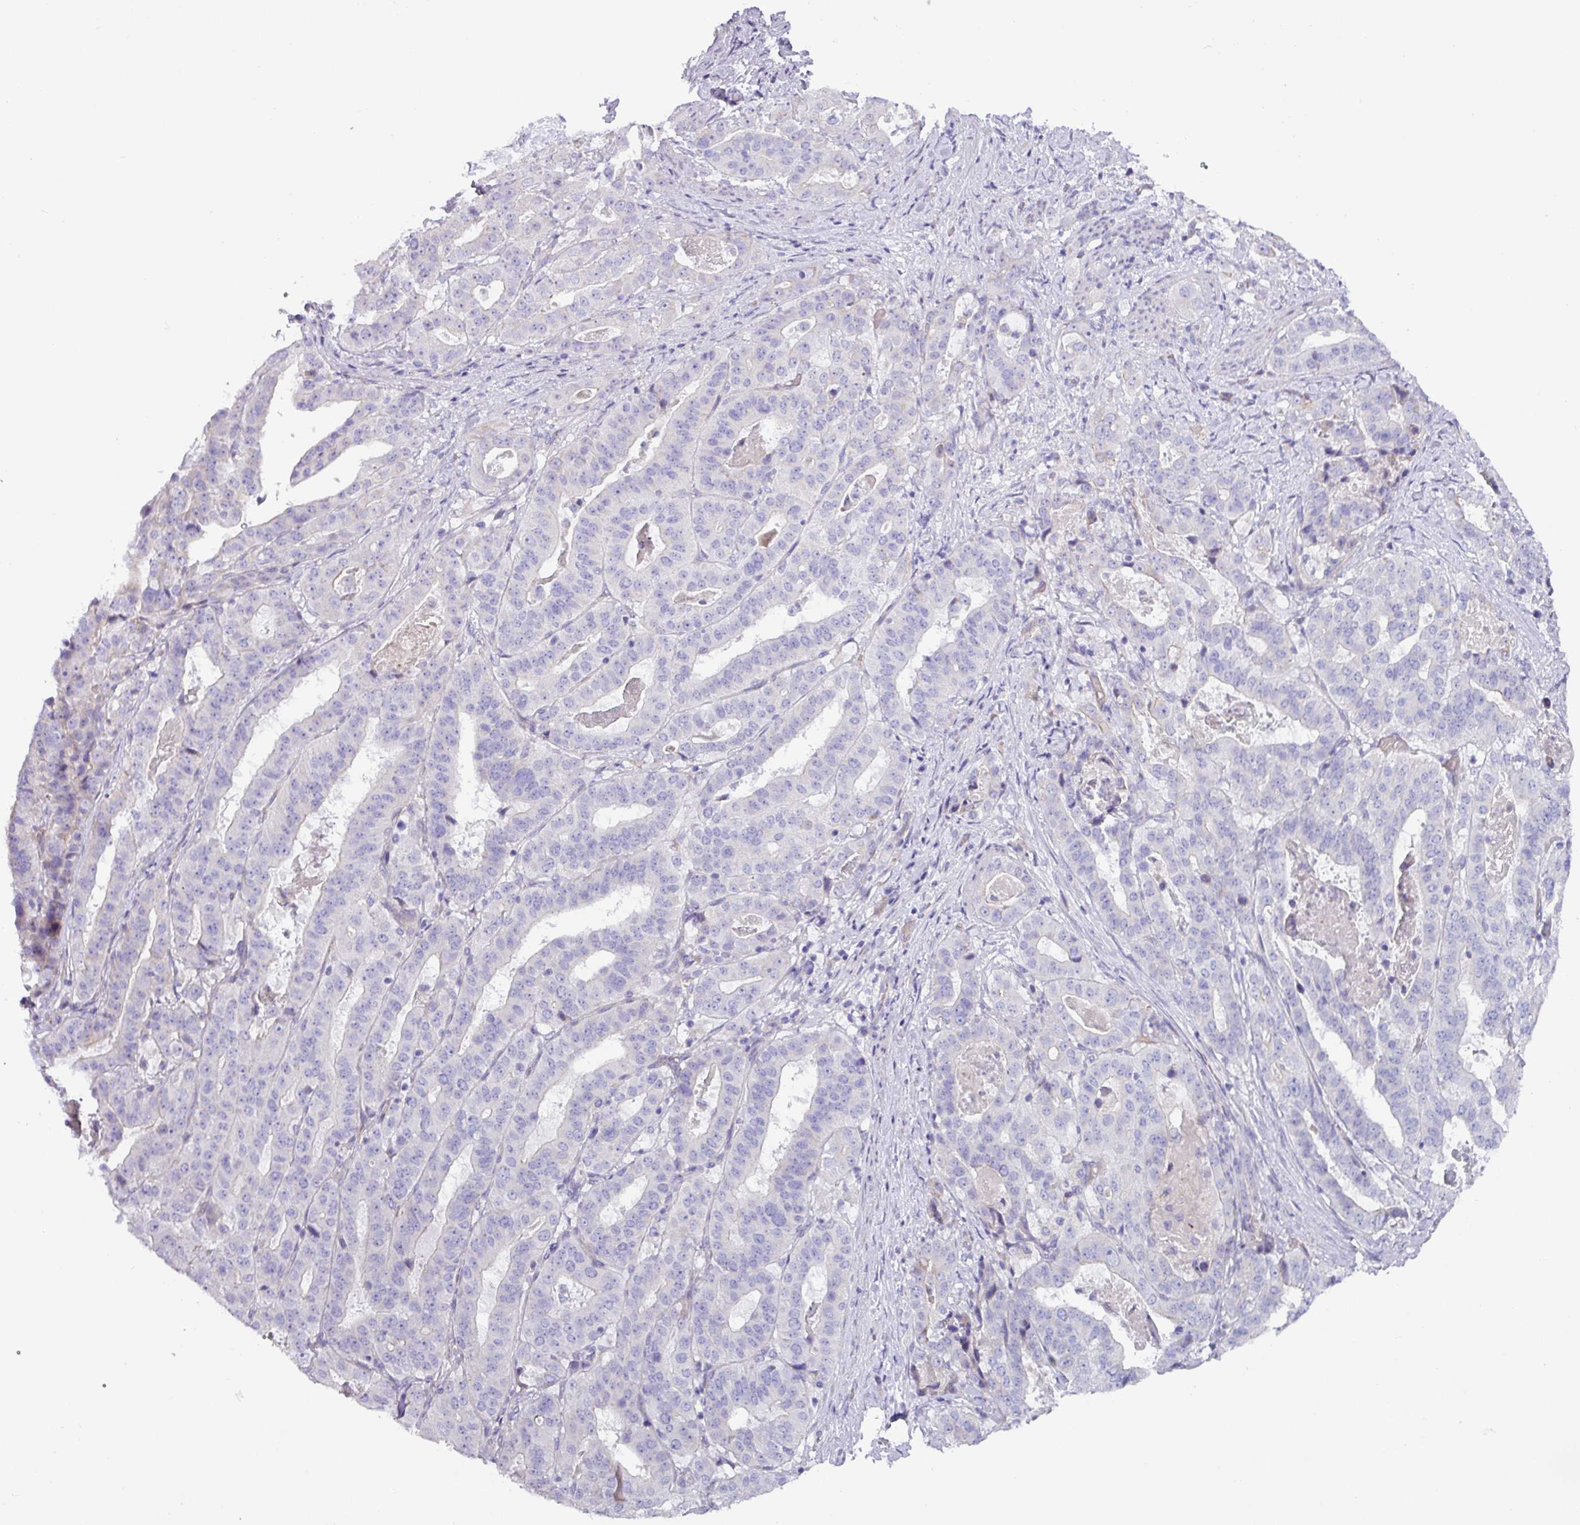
{"staining": {"intensity": "negative", "quantity": "none", "location": "none"}, "tissue": "stomach cancer", "cell_type": "Tumor cells", "image_type": "cancer", "snomed": [{"axis": "morphology", "description": "Adenocarcinoma, NOS"}, {"axis": "topography", "description": "Stomach"}], "caption": "This is an immunohistochemistry (IHC) histopathology image of adenocarcinoma (stomach). There is no expression in tumor cells.", "gene": "RGS16", "patient": {"sex": "male", "age": 48}}